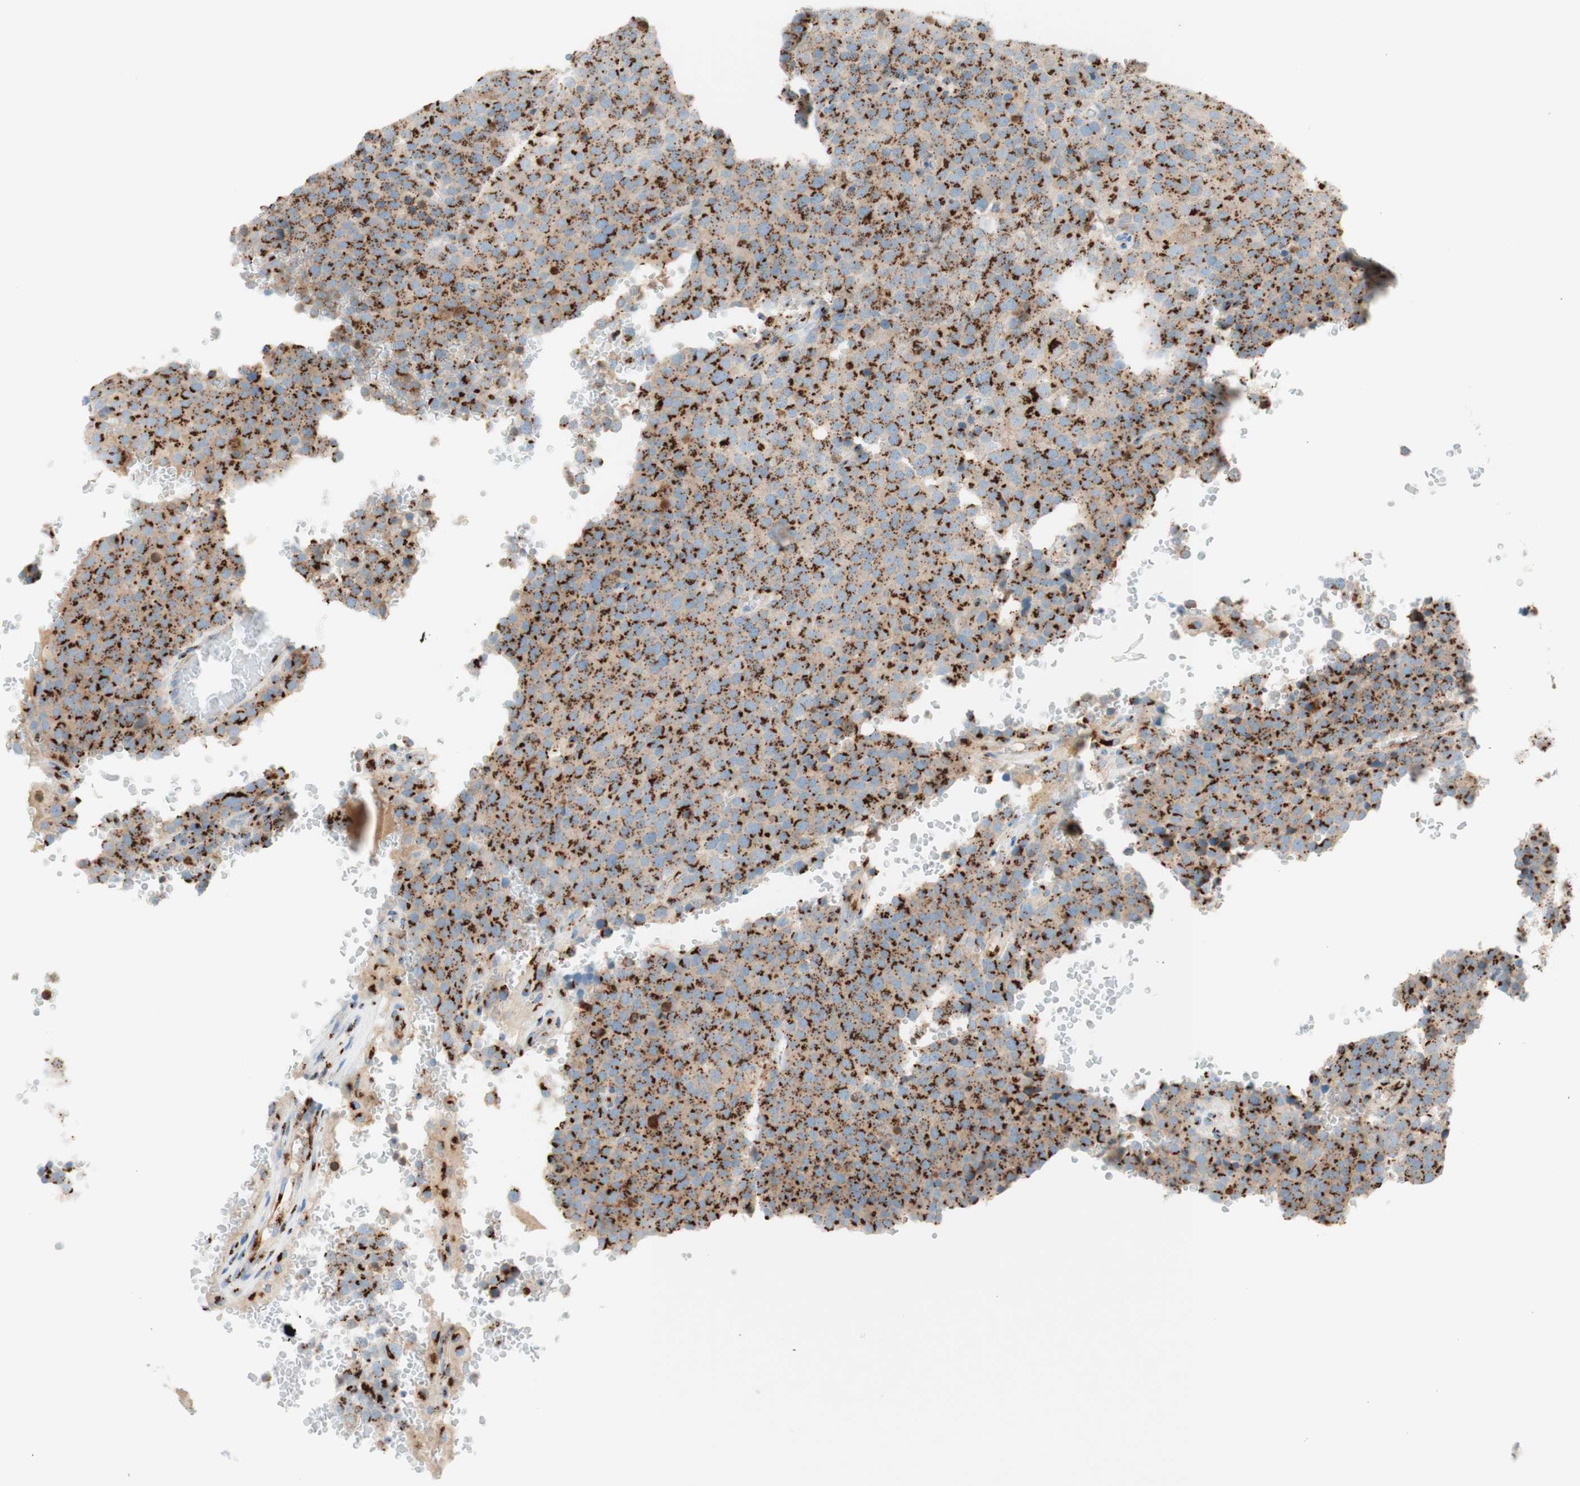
{"staining": {"intensity": "strong", "quantity": ">75%", "location": "cytoplasmic/membranous"}, "tissue": "testis cancer", "cell_type": "Tumor cells", "image_type": "cancer", "snomed": [{"axis": "morphology", "description": "Seminoma, NOS"}, {"axis": "topography", "description": "Testis"}], "caption": "Testis cancer was stained to show a protein in brown. There is high levels of strong cytoplasmic/membranous staining in approximately >75% of tumor cells.", "gene": "GOLGB1", "patient": {"sex": "male", "age": 71}}